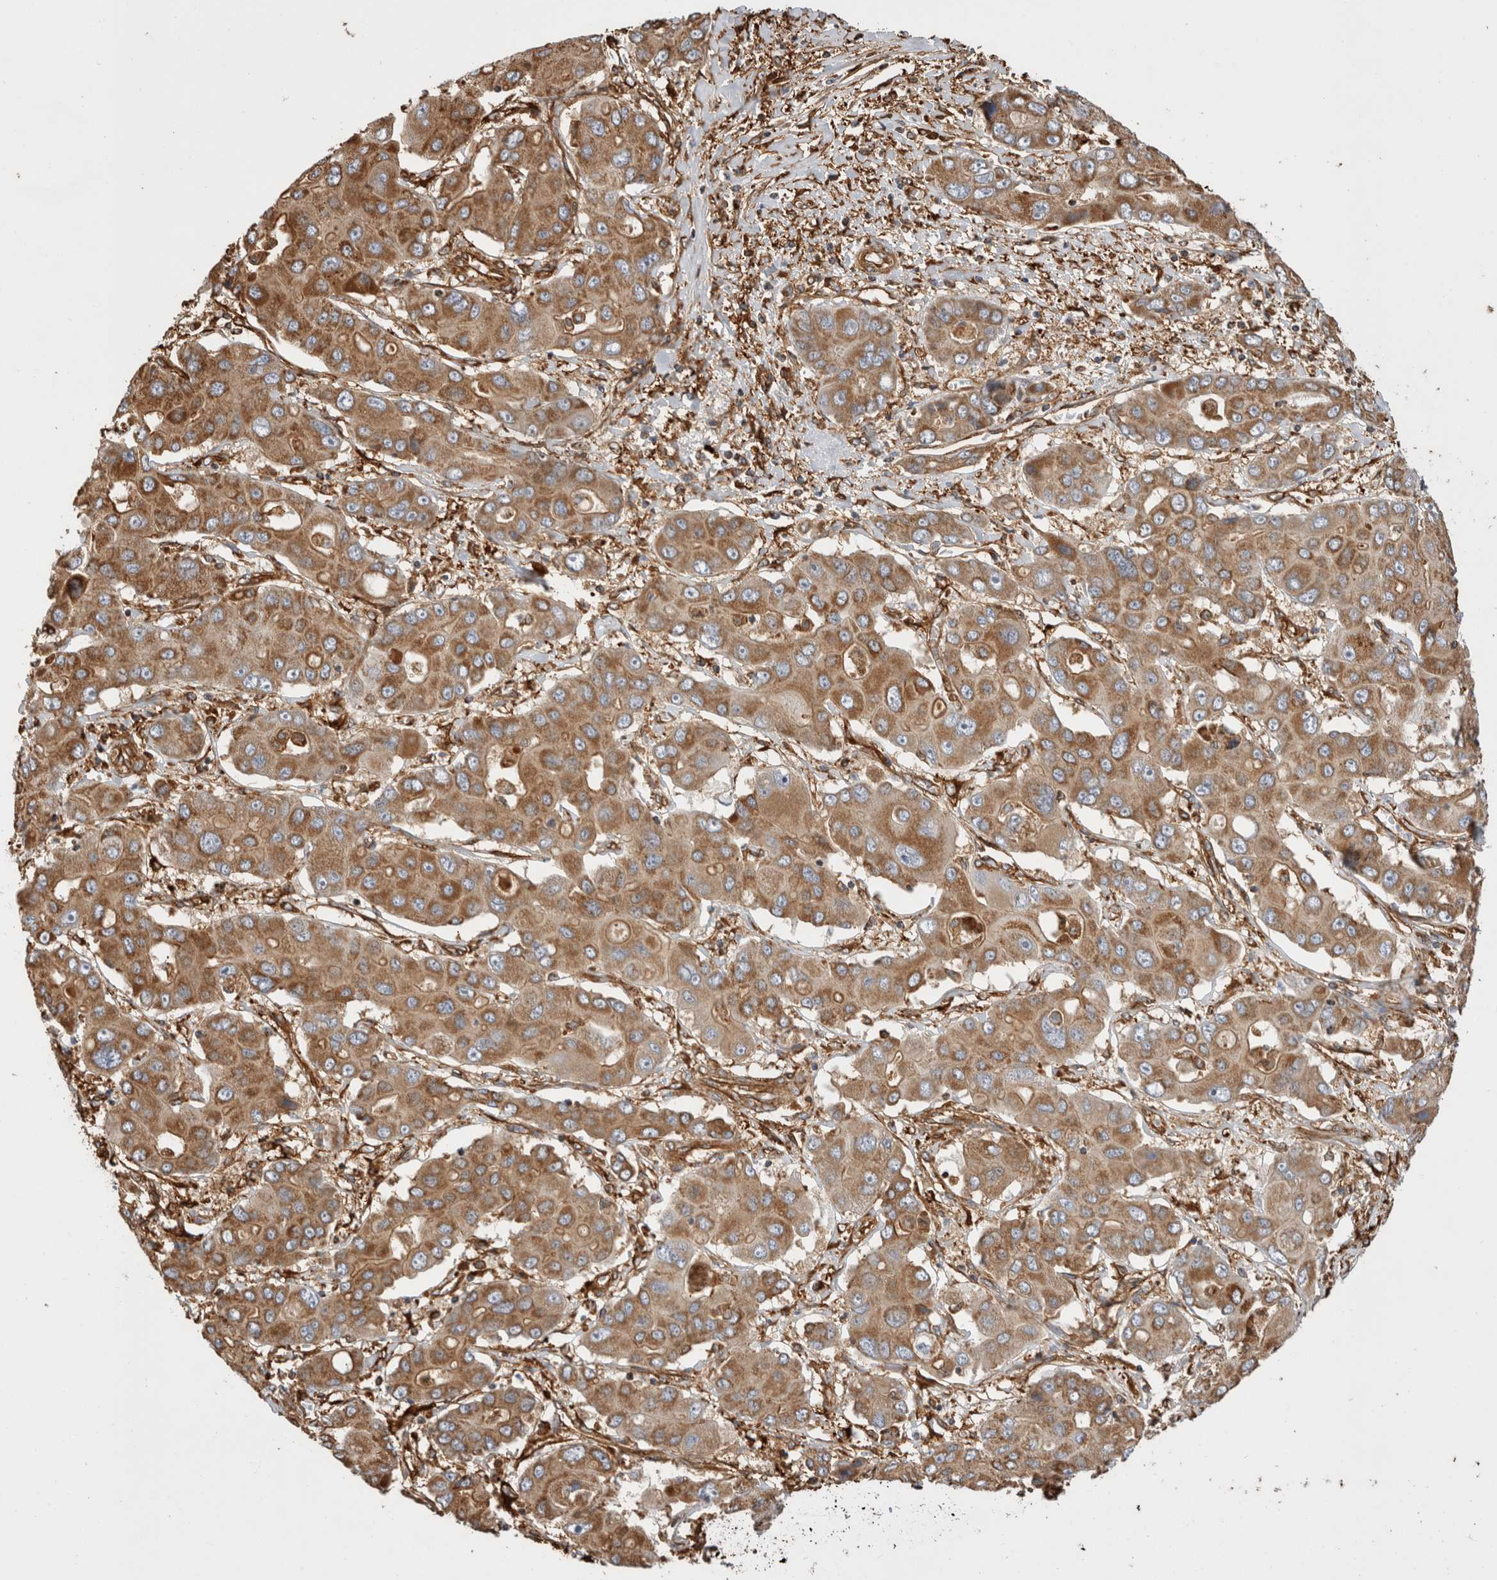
{"staining": {"intensity": "moderate", "quantity": ">75%", "location": "cytoplasmic/membranous"}, "tissue": "liver cancer", "cell_type": "Tumor cells", "image_type": "cancer", "snomed": [{"axis": "morphology", "description": "Cholangiocarcinoma"}, {"axis": "topography", "description": "Liver"}], "caption": "Liver cancer (cholangiocarcinoma) stained with a brown dye demonstrates moderate cytoplasmic/membranous positive expression in about >75% of tumor cells.", "gene": "ZNF397", "patient": {"sex": "male", "age": 67}}